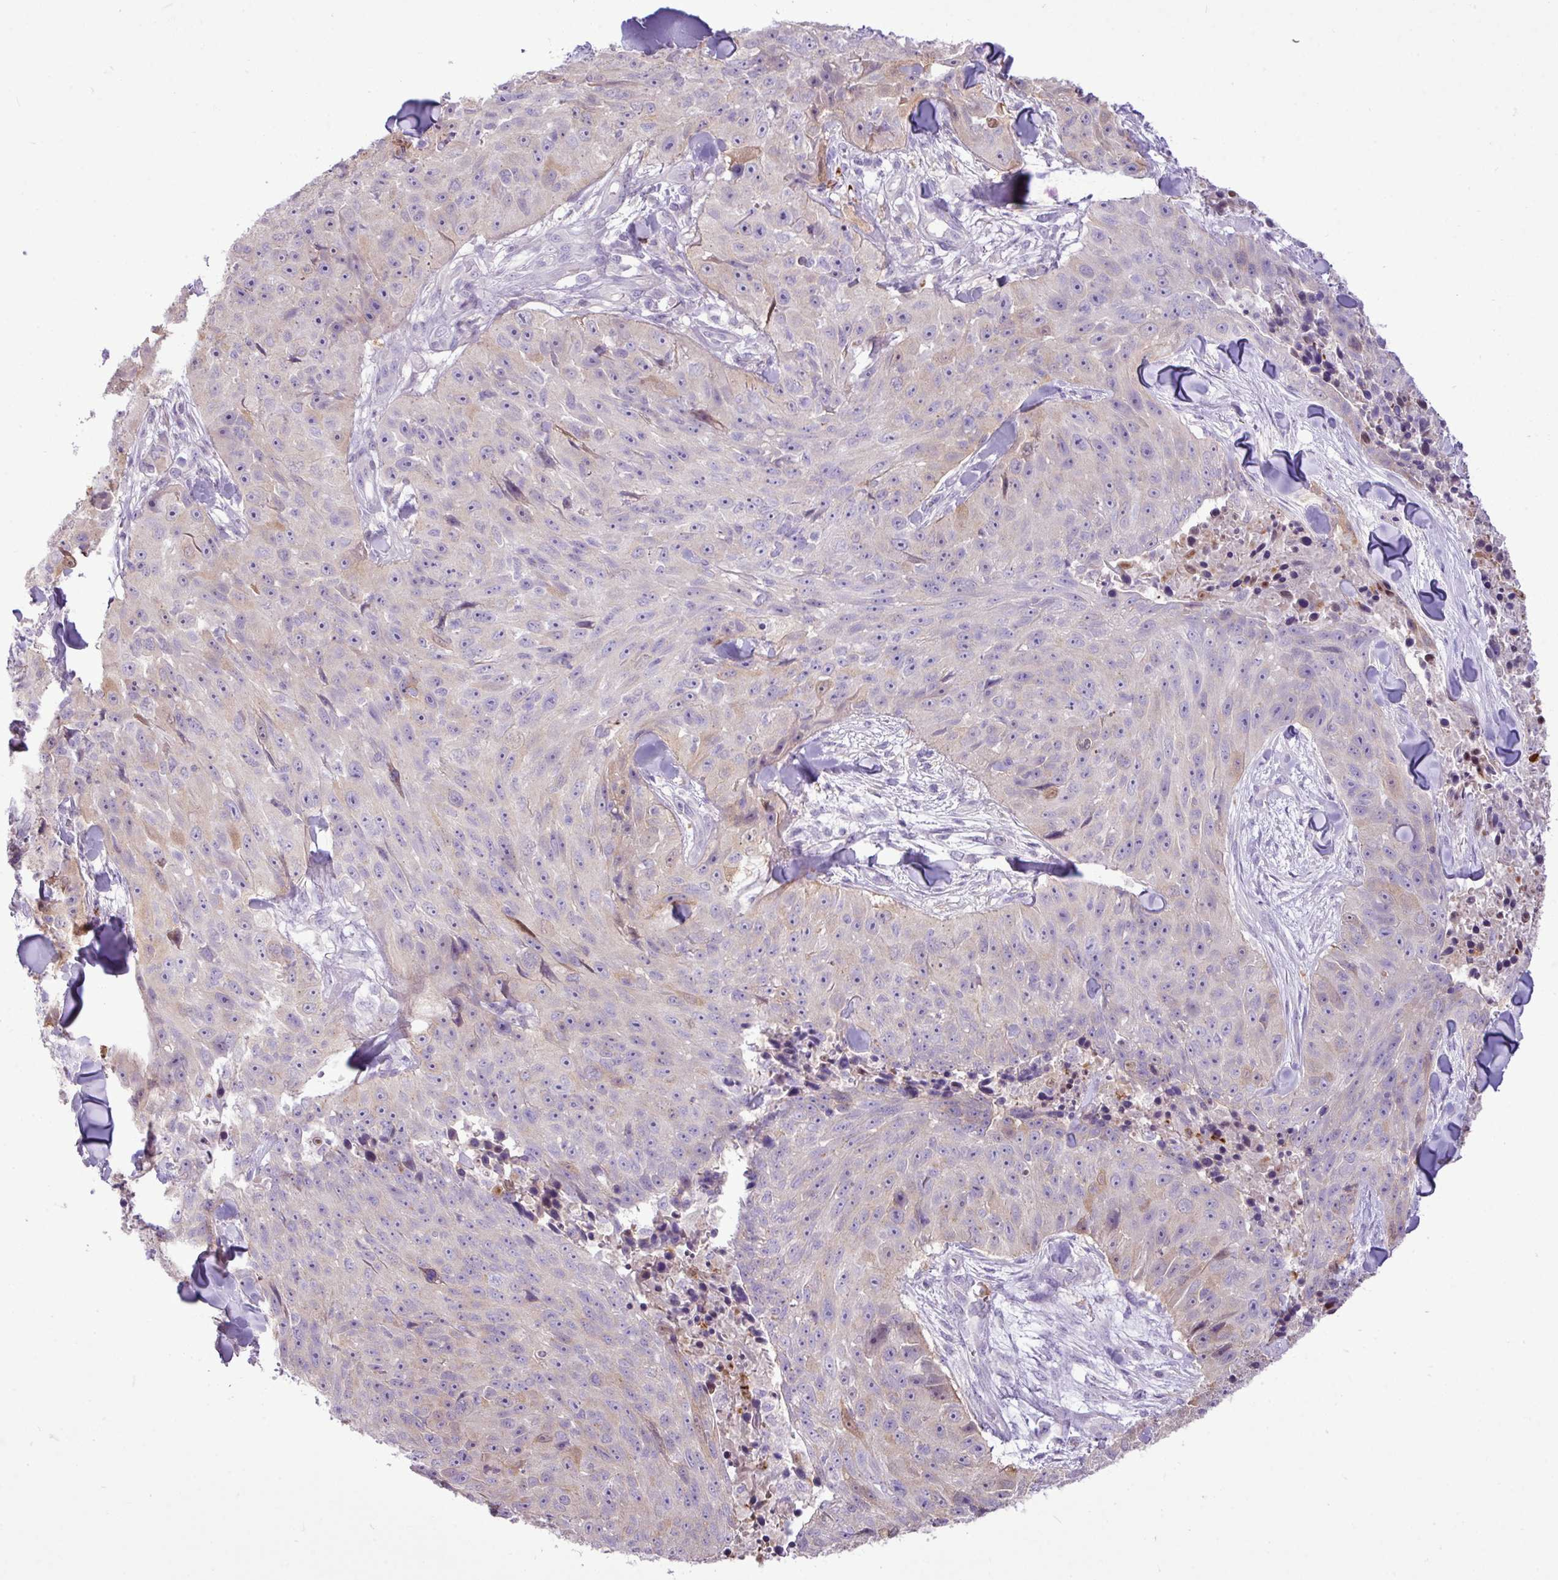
{"staining": {"intensity": "weak", "quantity": "25%-75%", "location": "cytoplasmic/membranous"}, "tissue": "skin cancer", "cell_type": "Tumor cells", "image_type": "cancer", "snomed": [{"axis": "morphology", "description": "Squamous cell carcinoma, NOS"}, {"axis": "topography", "description": "Skin"}], "caption": "Immunohistochemistry (IHC) photomicrograph of neoplastic tissue: squamous cell carcinoma (skin) stained using immunohistochemistry demonstrates low levels of weak protein expression localized specifically in the cytoplasmic/membranous of tumor cells, appearing as a cytoplasmic/membranous brown color.", "gene": "ZSCAN5A", "patient": {"sex": "female", "age": 87}}